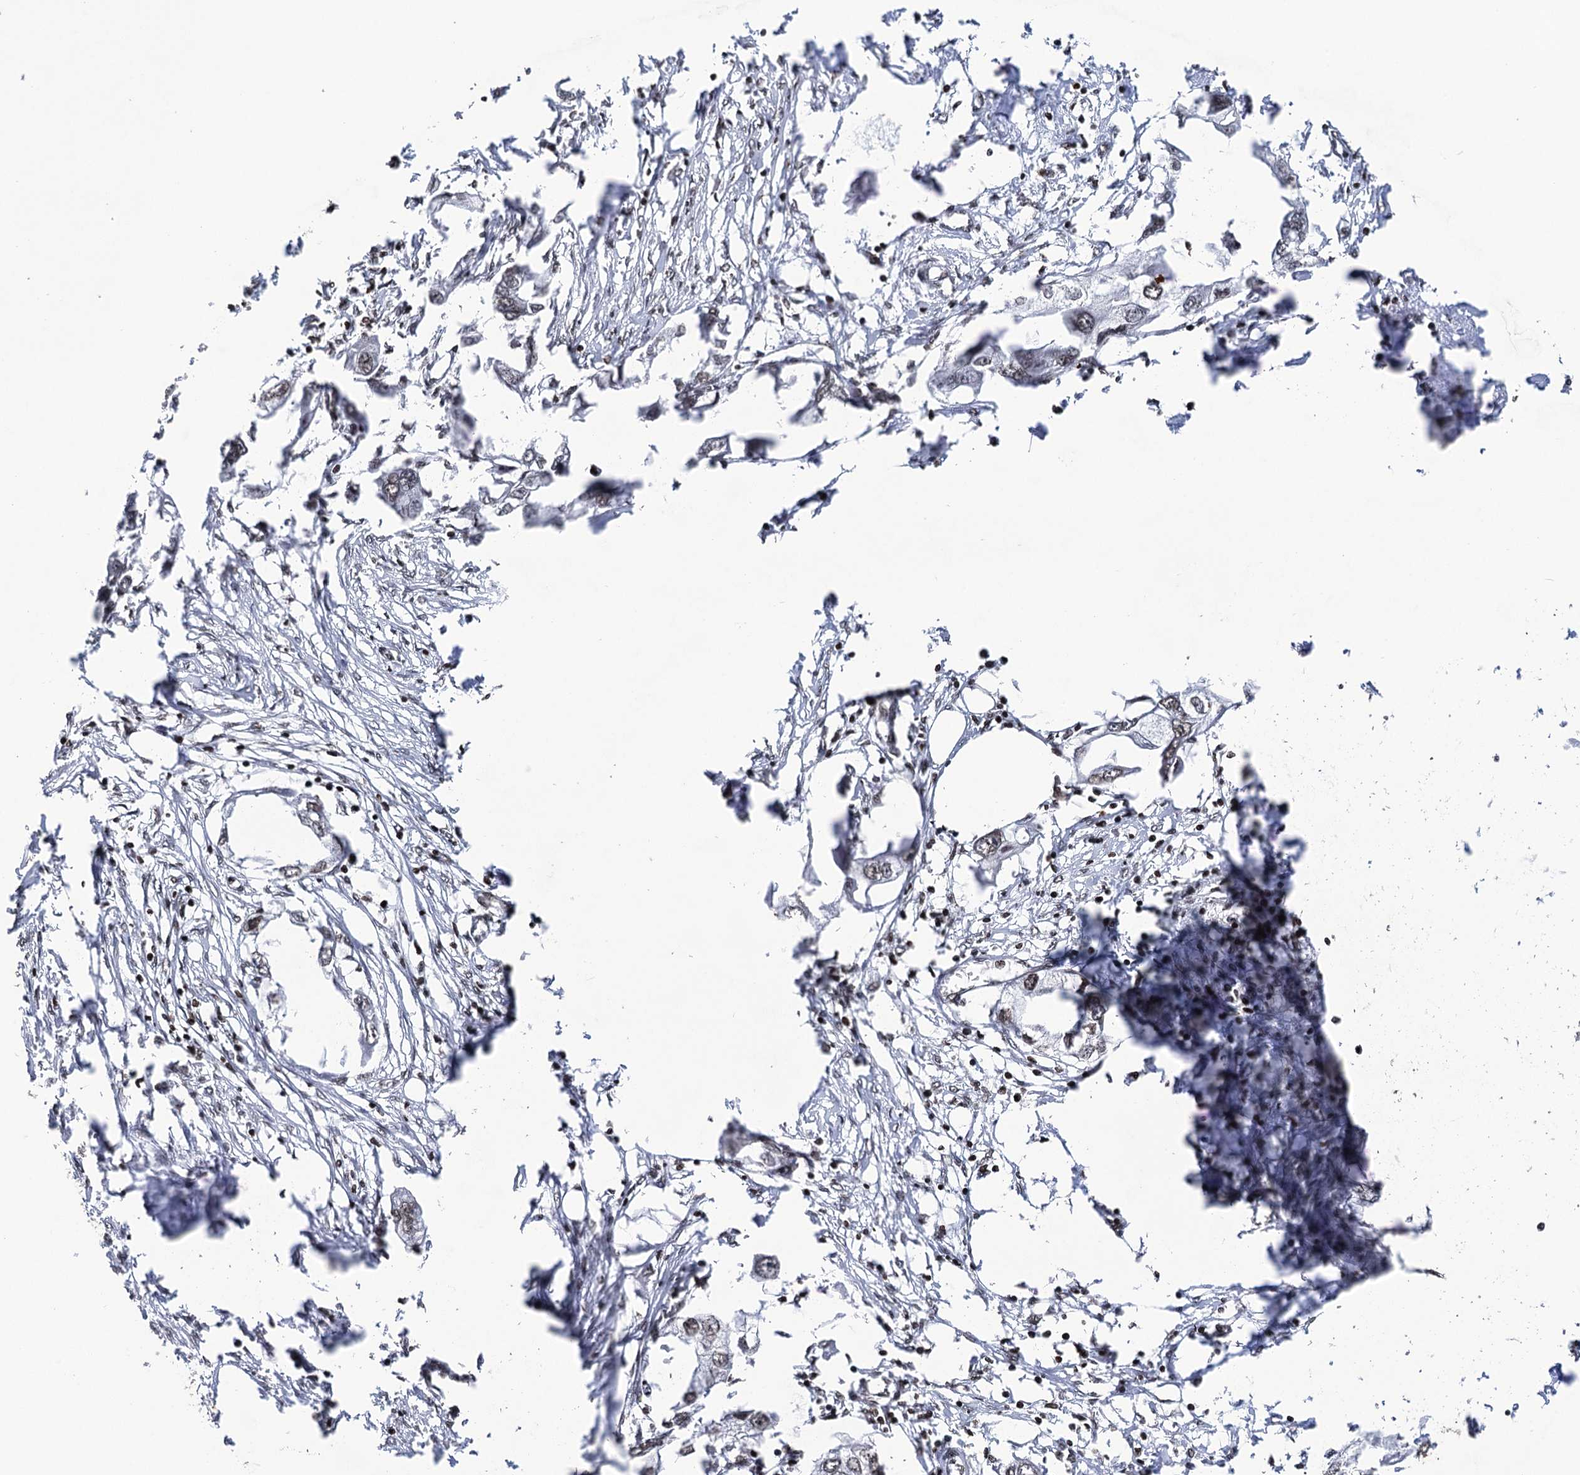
{"staining": {"intensity": "weak", "quantity": "25%-75%", "location": "nuclear"}, "tissue": "endometrial cancer", "cell_type": "Tumor cells", "image_type": "cancer", "snomed": [{"axis": "morphology", "description": "Adenocarcinoma, NOS"}, {"axis": "morphology", "description": "Adenocarcinoma, metastatic, NOS"}, {"axis": "topography", "description": "Adipose tissue"}, {"axis": "topography", "description": "Endometrium"}], "caption": "IHC (DAB) staining of endometrial cancer exhibits weak nuclear protein staining in approximately 25%-75% of tumor cells.", "gene": "CCDC77", "patient": {"sex": "female", "age": 67}}